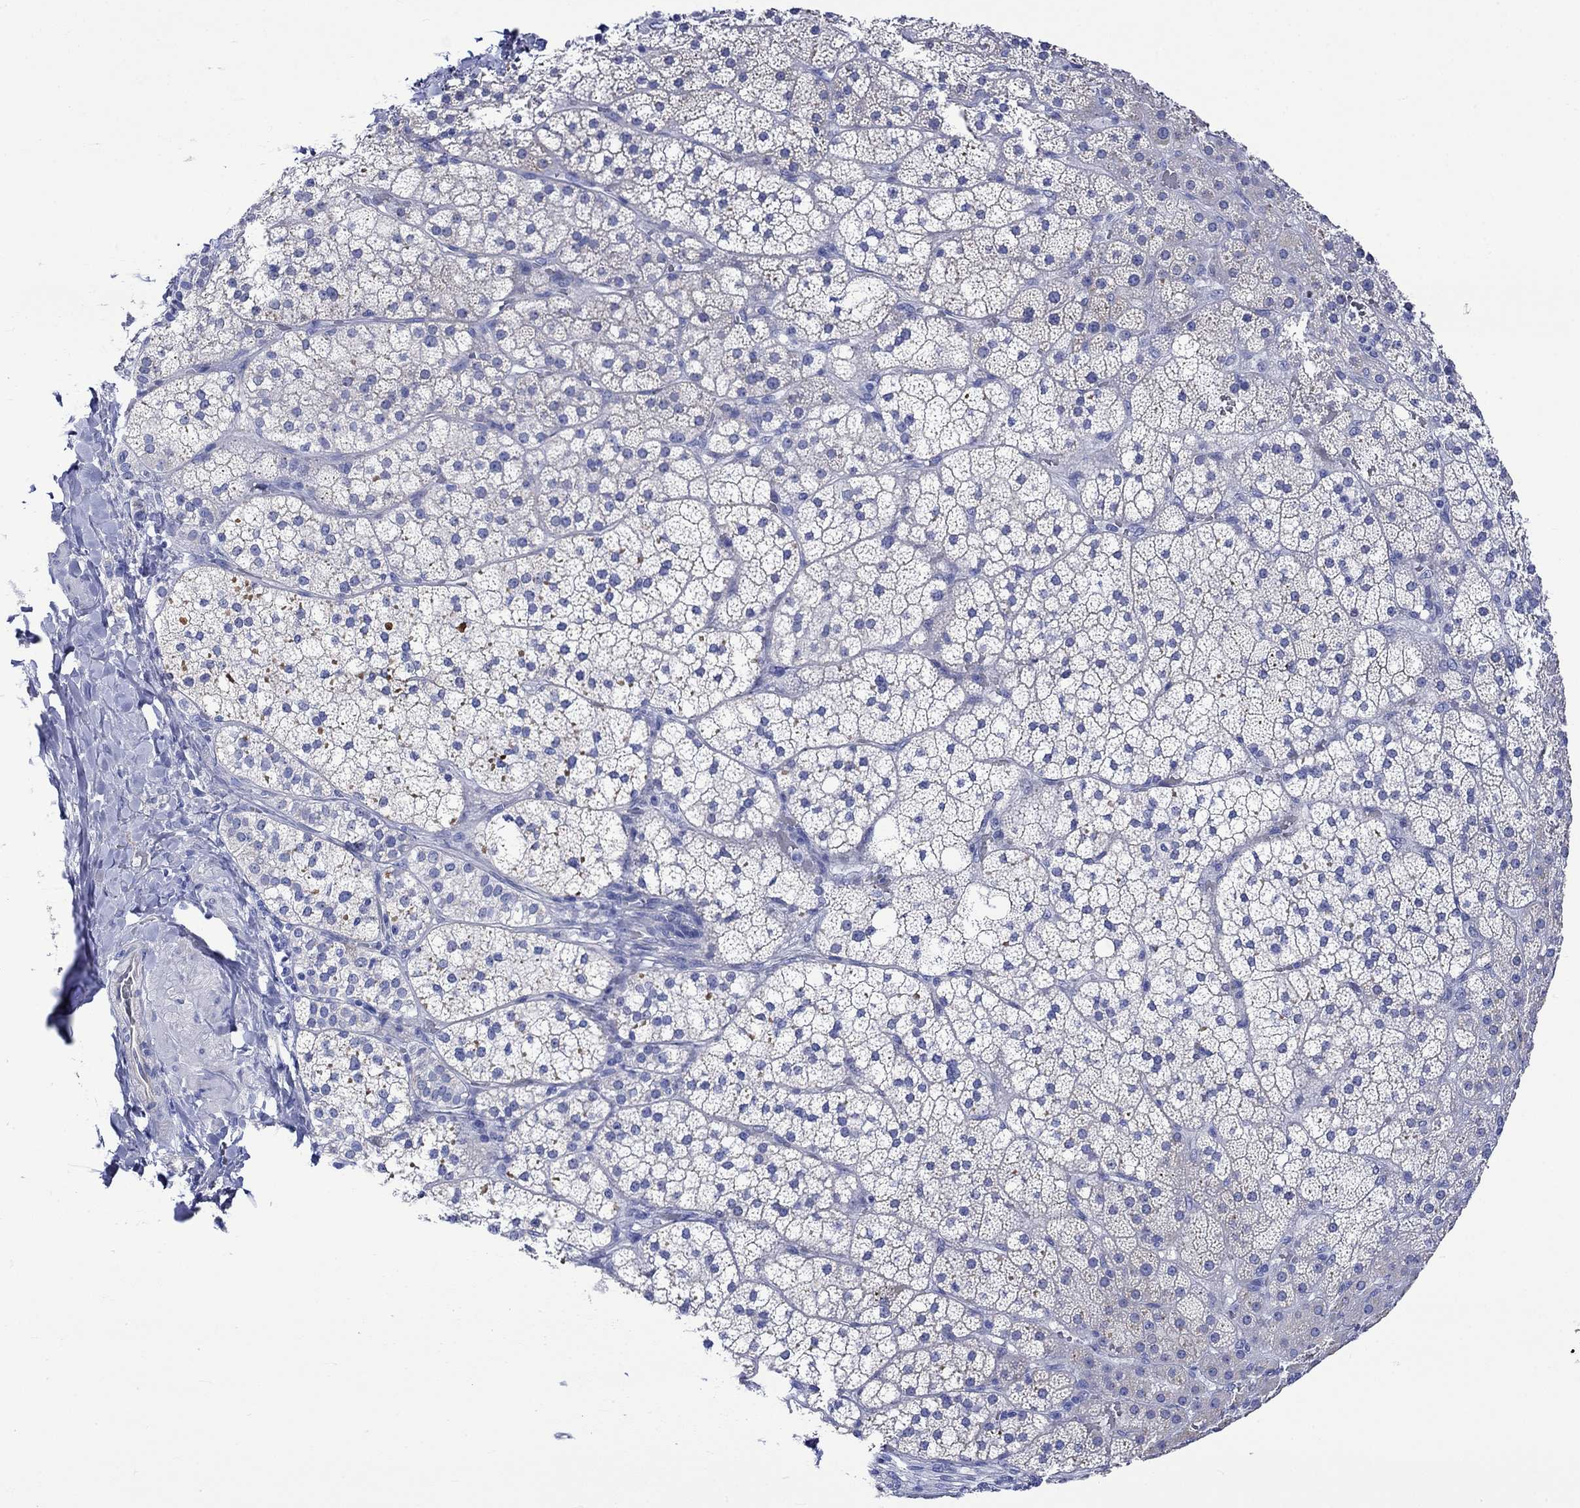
{"staining": {"intensity": "negative", "quantity": "none", "location": "none"}, "tissue": "adrenal gland", "cell_type": "Glandular cells", "image_type": "normal", "snomed": [{"axis": "morphology", "description": "Normal tissue, NOS"}, {"axis": "topography", "description": "Adrenal gland"}], "caption": "This is an immunohistochemistry image of unremarkable human adrenal gland. There is no staining in glandular cells.", "gene": "HARBI1", "patient": {"sex": "male", "age": 53}}